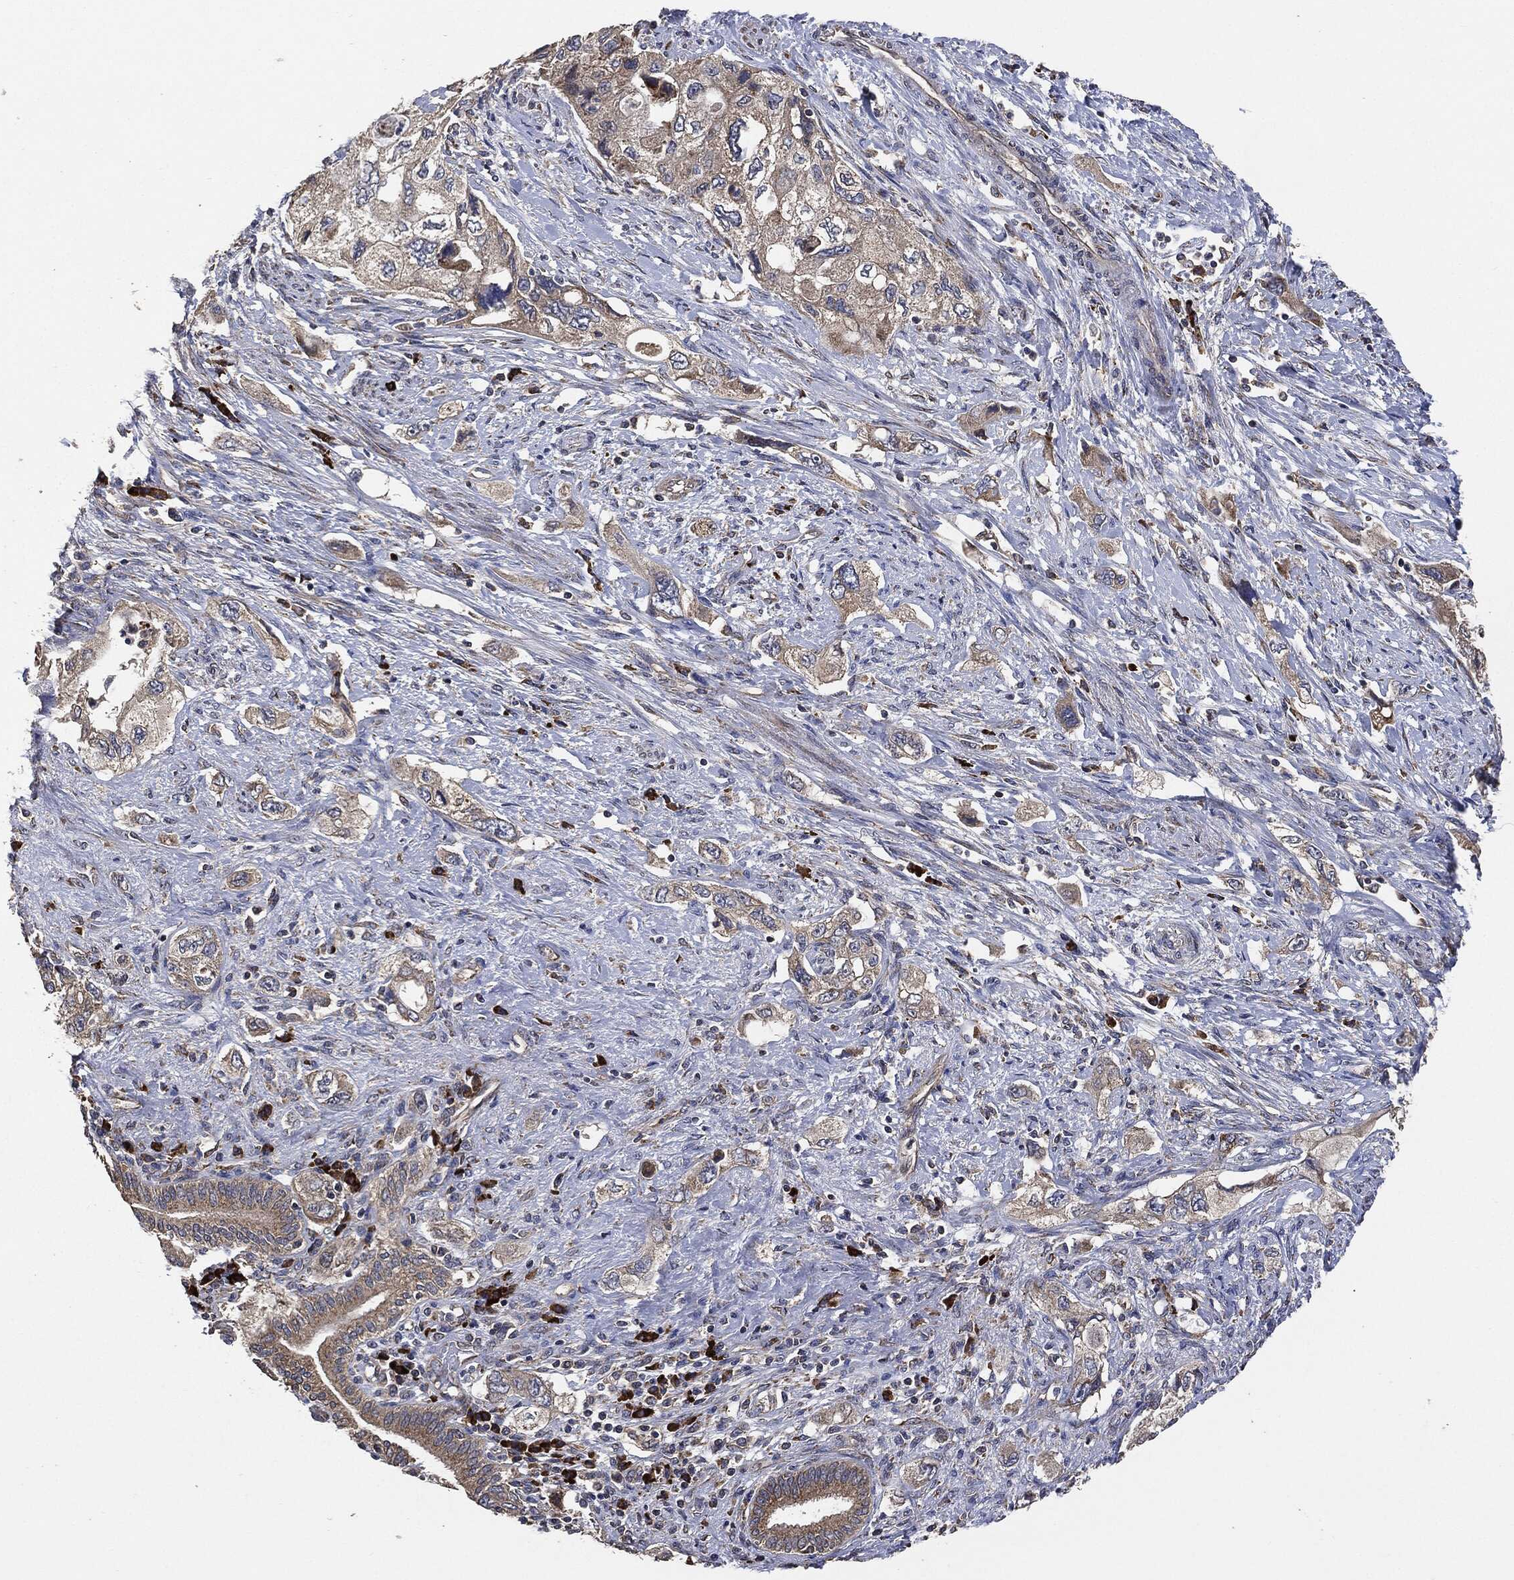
{"staining": {"intensity": "moderate", "quantity": "25%-75%", "location": "cytoplasmic/membranous"}, "tissue": "pancreatic cancer", "cell_type": "Tumor cells", "image_type": "cancer", "snomed": [{"axis": "morphology", "description": "Adenocarcinoma, NOS"}, {"axis": "topography", "description": "Pancreas"}], "caption": "A brown stain highlights moderate cytoplasmic/membranous positivity of a protein in pancreatic adenocarcinoma tumor cells. (IHC, brightfield microscopy, high magnification).", "gene": "STK3", "patient": {"sex": "female", "age": 73}}